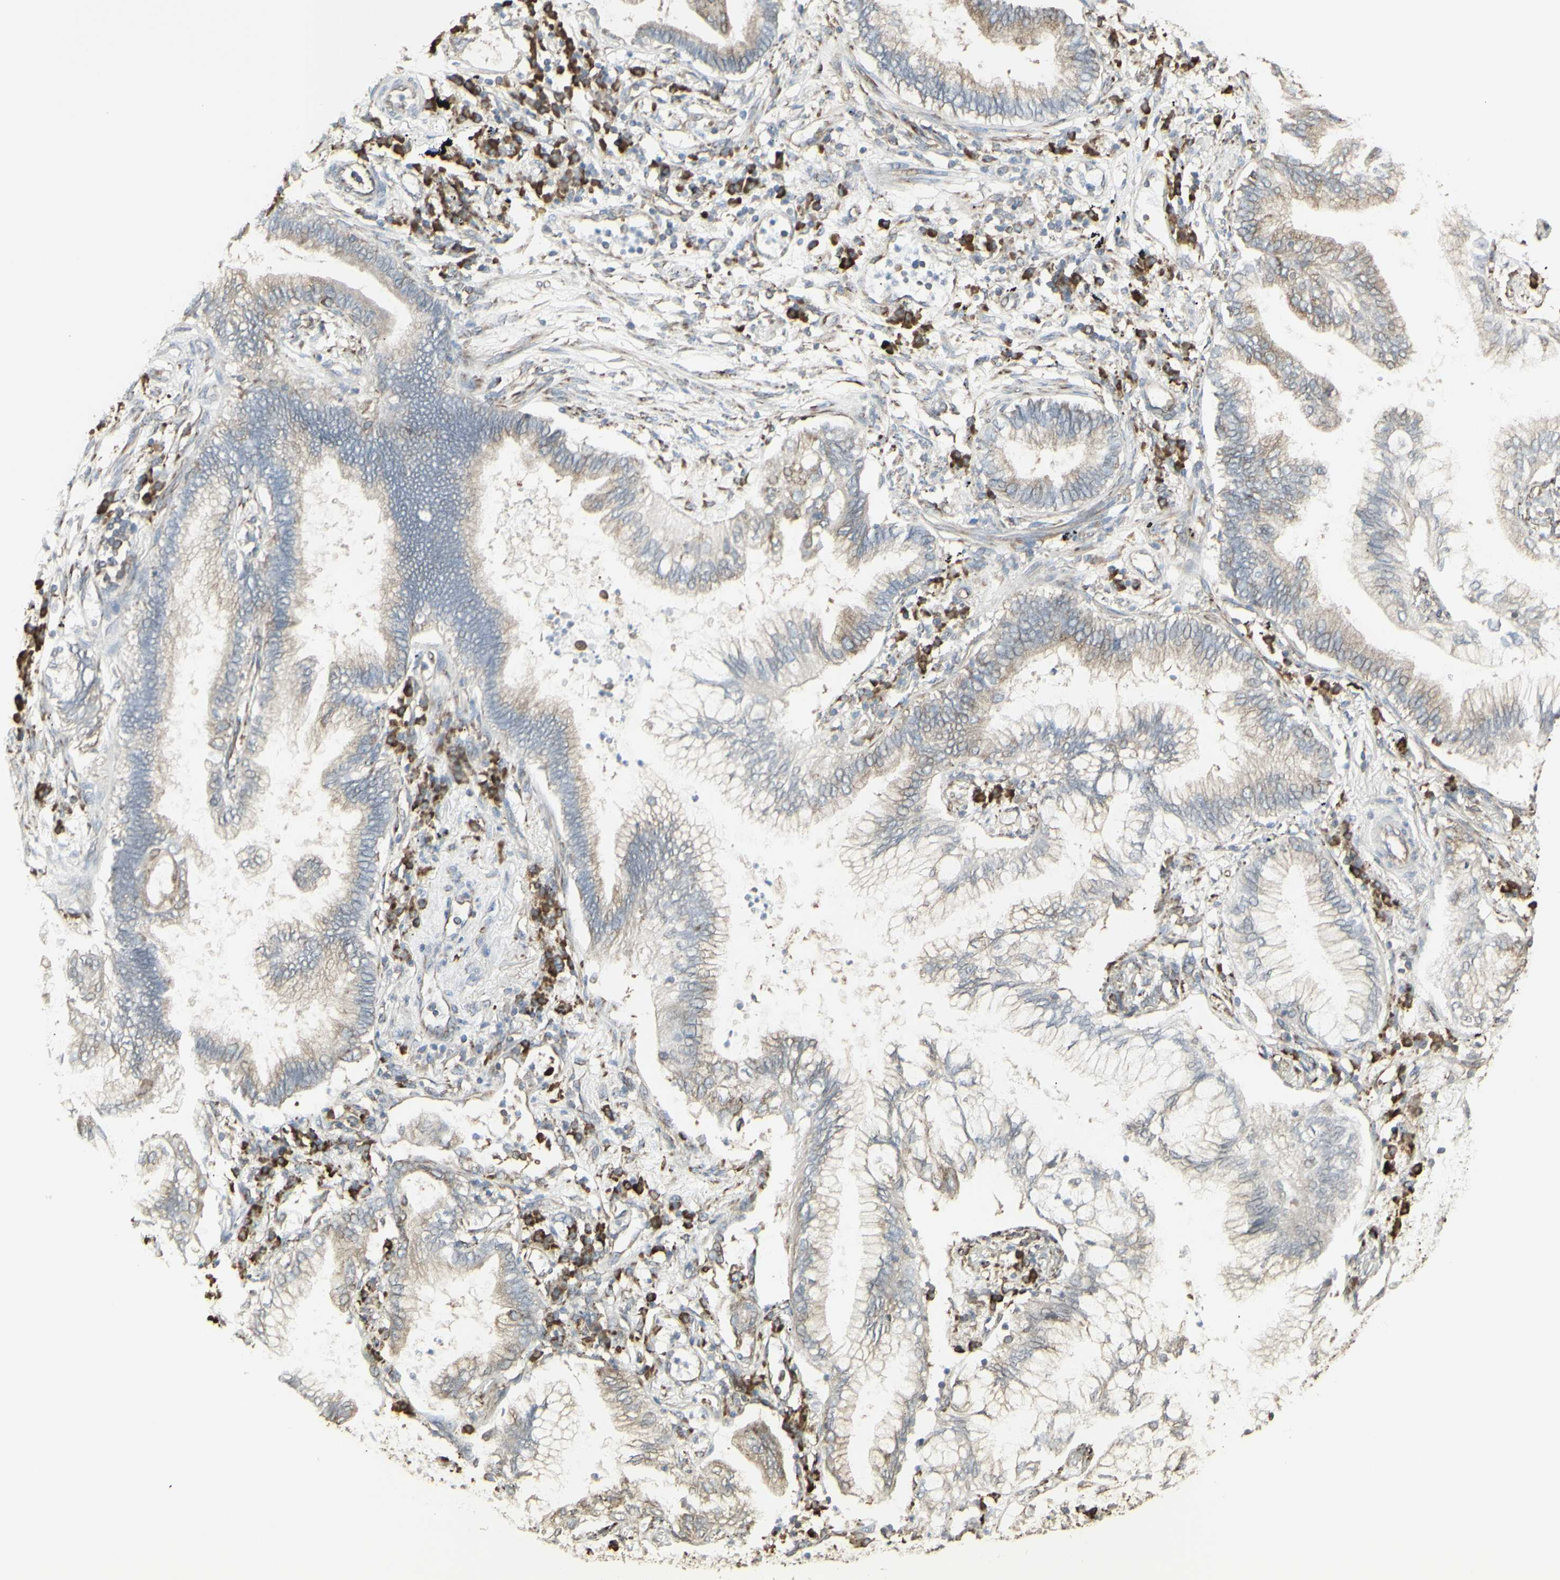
{"staining": {"intensity": "negative", "quantity": "none", "location": "none"}, "tissue": "lung cancer", "cell_type": "Tumor cells", "image_type": "cancer", "snomed": [{"axis": "morphology", "description": "Normal tissue, NOS"}, {"axis": "morphology", "description": "Adenocarcinoma, NOS"}, {"axis": "topography", "description": "Bronchus"}, {"axis": "topography", "description": "Lung"}], "caption": "High magnification brightfield microscopy of adenocarcinoma (lung) stained with DAB (brown) and counterstained with hematoxylin (blue): tumor cells show no significant staining.", "gene": "EEF1B2", "patient": {"sex": "female", "age": 70}}